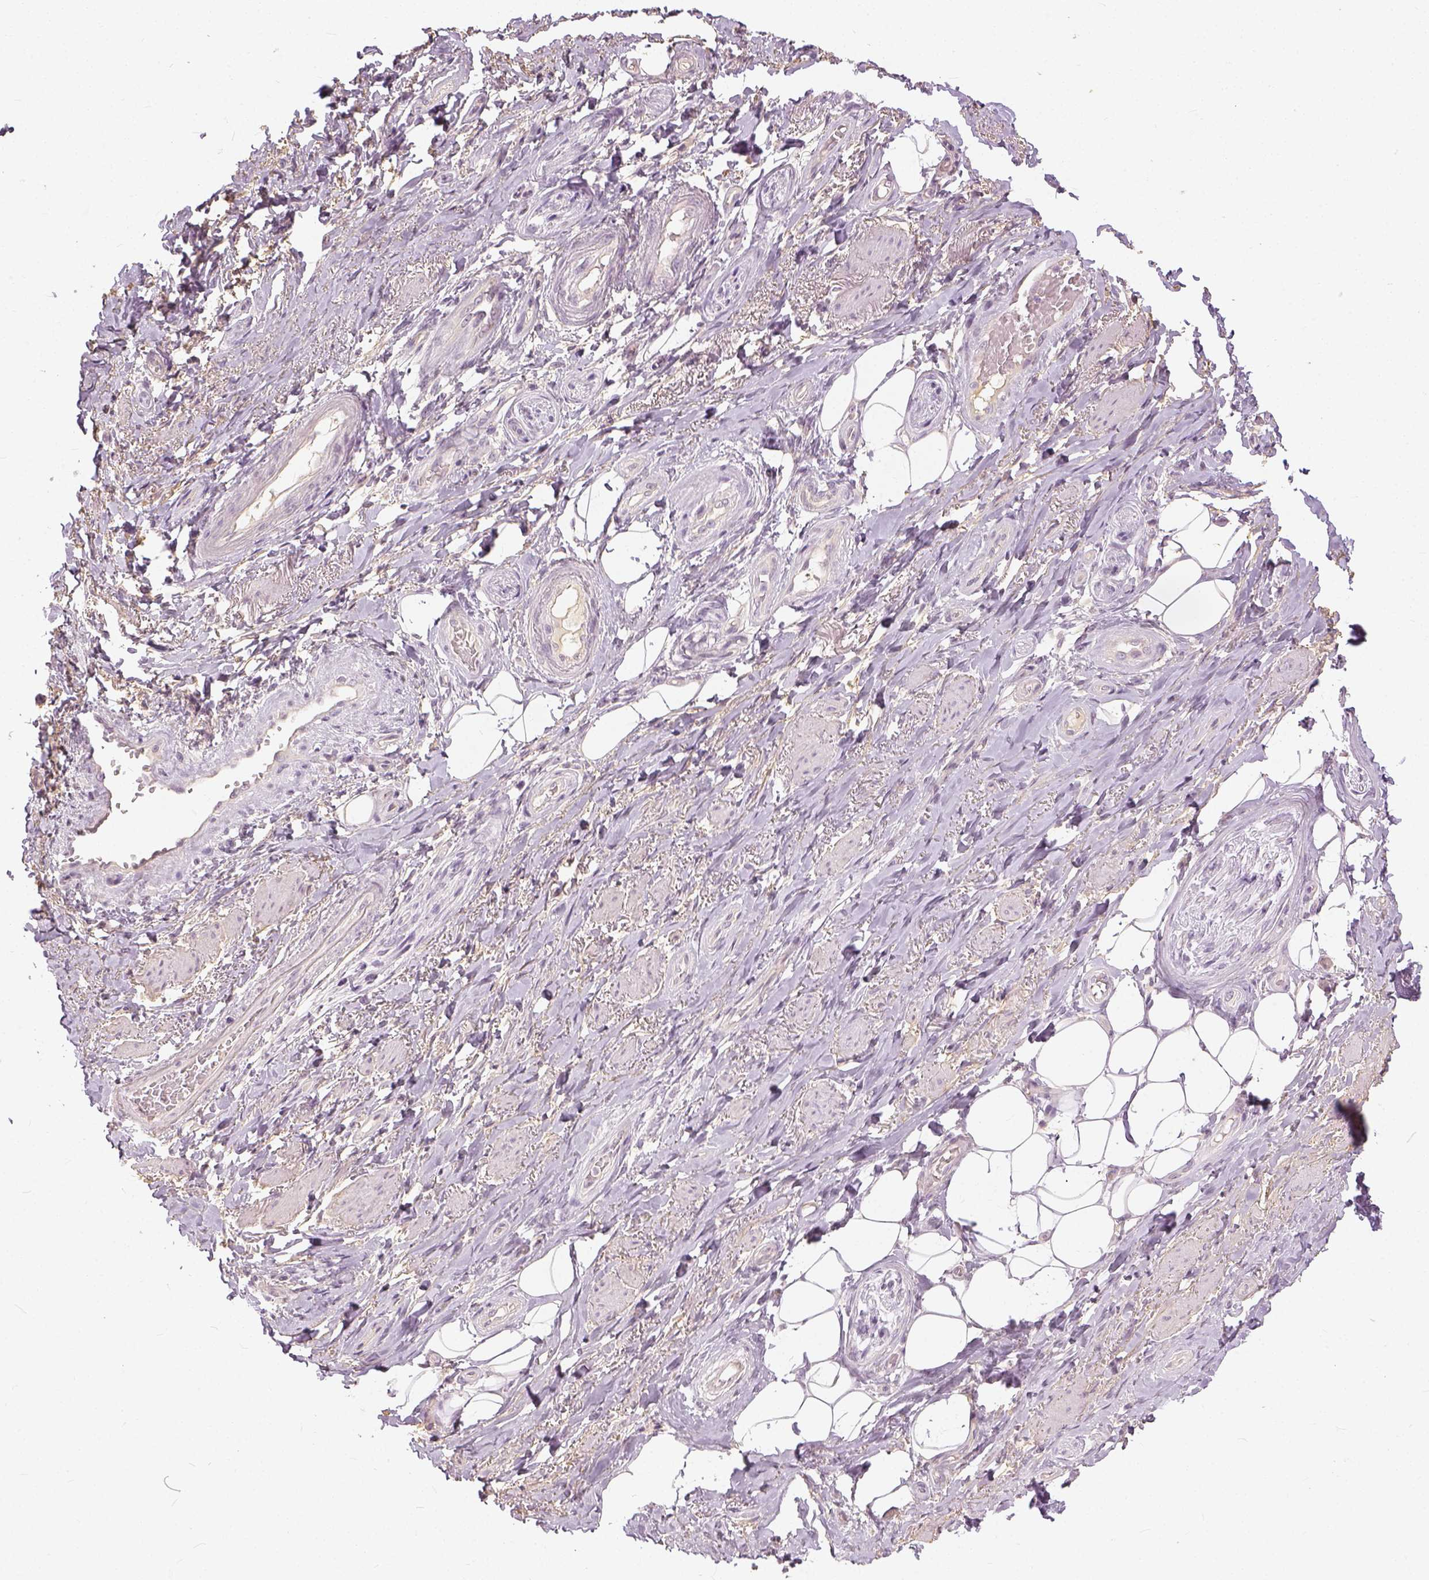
{"staining": {"intensity": "negative", "quantity": "none", "location": "none"}, "tissue": "adipose tissue", "cell_type": "Adipocytes", "image_type": "normal", "snomed": [{"axis": "morphology", "description": "Normal tissue, NOS"}, {"axis": "topography", "description": "Anal"}, {"axis": "topography", "description": "Peripheral nerve tissue"}], "caption": "DAB (3,3'-diaminobenzidine) immunohistochemical staining of unremarkable adipose tissue reveals no significant expression in adipocytes. (DAB (3,3'-diaminobenzidine) IHC visualized using brightfield microscopy, high magnification).", "gene": "ANO2", "patient": {"sex": "male", "age": 53}}